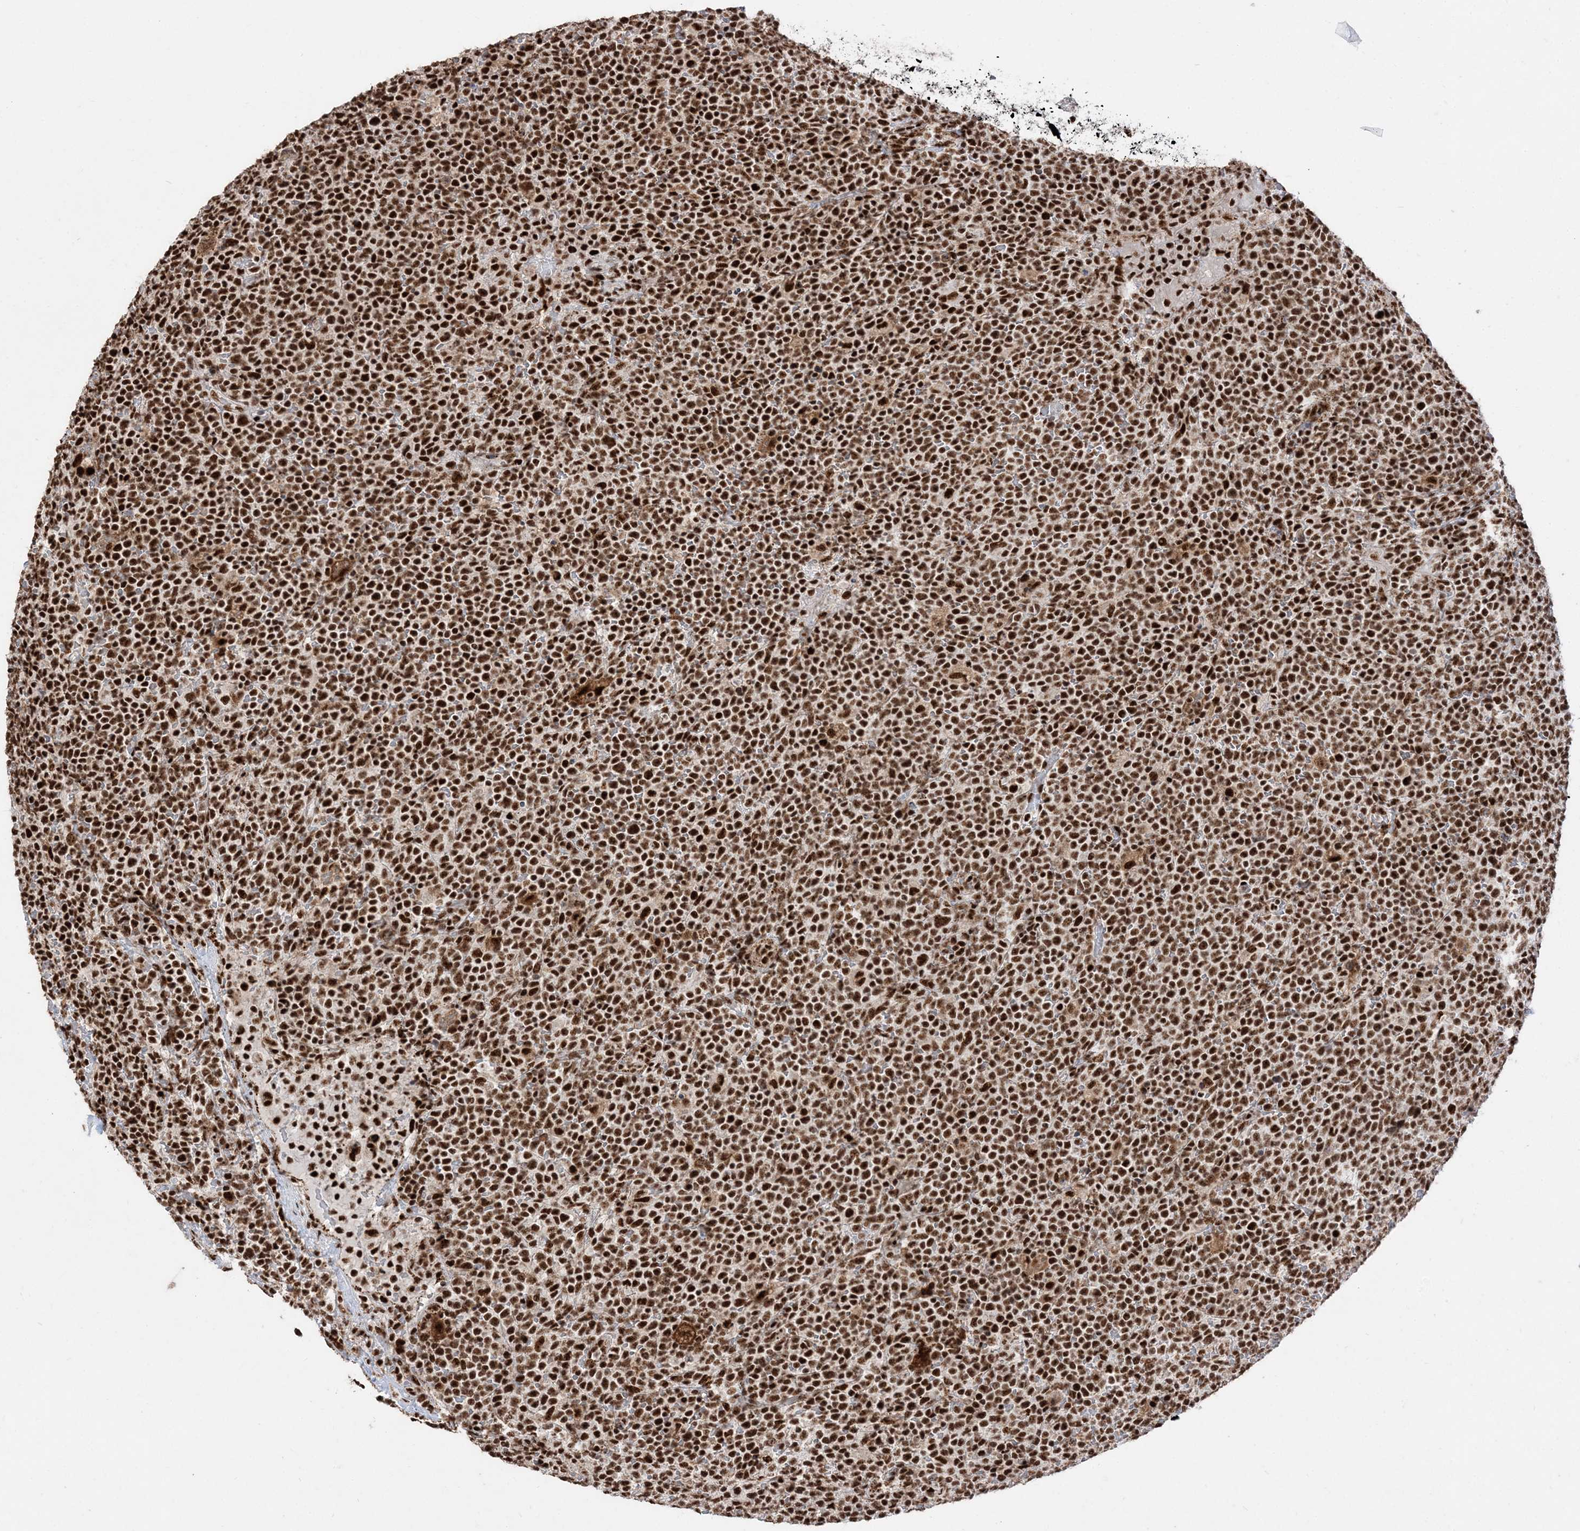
{"staining": {"intensity": "strong", "quantity": ">75%", "location": "nuclear"}, "tissue": "lymphoma", "cell_type": "Tumor cells", "image_type": "cancer", "snomed": [{"axis": "morphology", "description": "Malignant lymphoma, non-Hodgkin's type, High grade"}, {"axis": "topography", "description": "Lymph node"}], "caption": "Immunohistochemistry (IHC) (DAB (3,3'-diaminobenzidine)) staining of human malignant lymphoma, non-Hodgkin's type (high-grade) displays strong nuclear protein expression in about >75% of tumor cells.", "gene": "RBM17", "patient": {"sex": "male", "age": 61}}